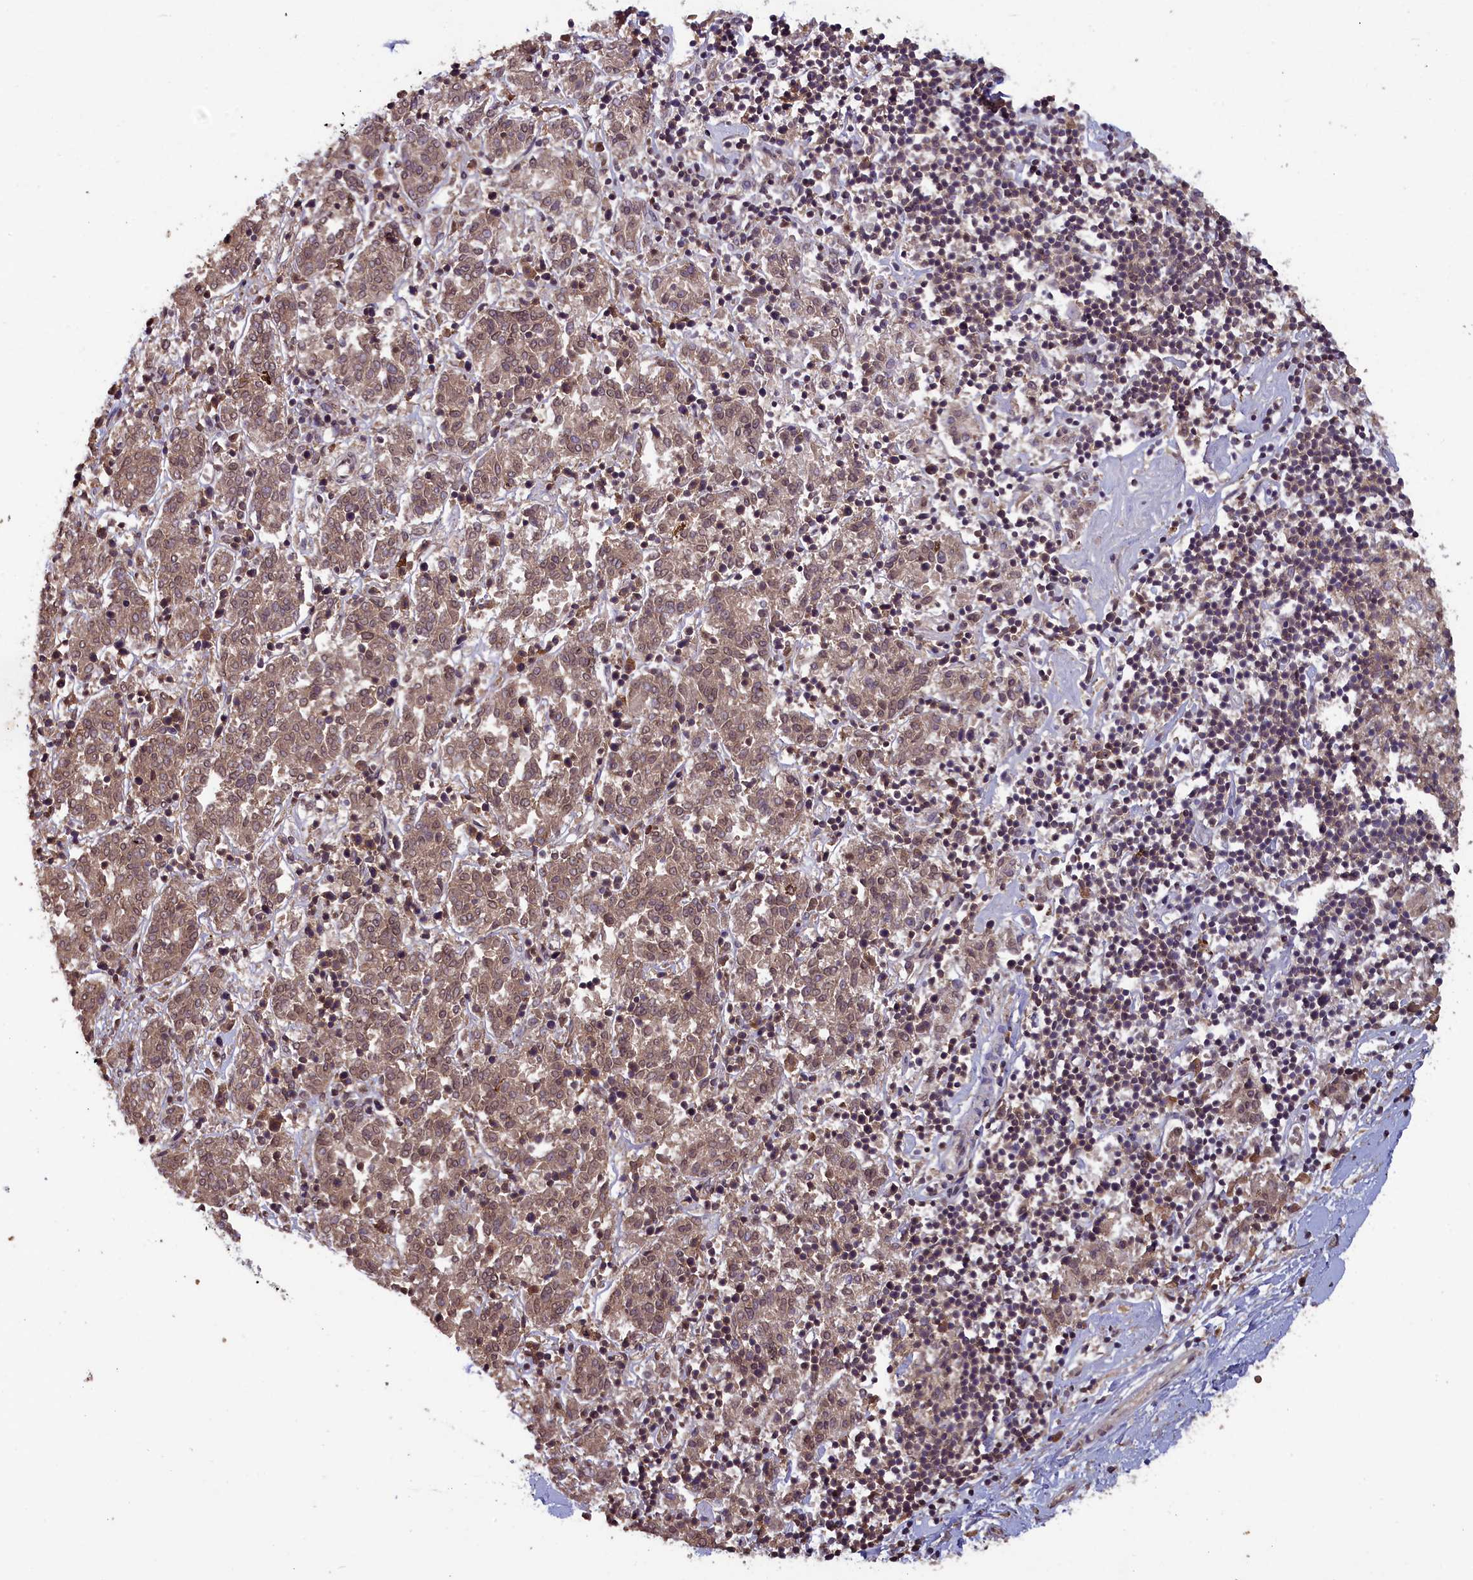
{"staining": {"intensity": "weak", "quantity": "25%-75%", "location": "cytoplasmic/membranous,nuclear"}, "tissue": "melanoma", "cell_type": "Tumor cells", "image_type": "cancer", "snomed": [{"axis": "morphology", "description": "Malignant melanoma, NOS"}, {"axis": "topography", "description": "Skin"}], "caption": "Immunohistochemistry of human malignant melanoma exhibits low levels of weak cytoplasmic/membranous and nuclear staining in about 25%-75% of tumor cells.", "gene": "NUDT6", "patient": {"sex": "female", "age": 72}}